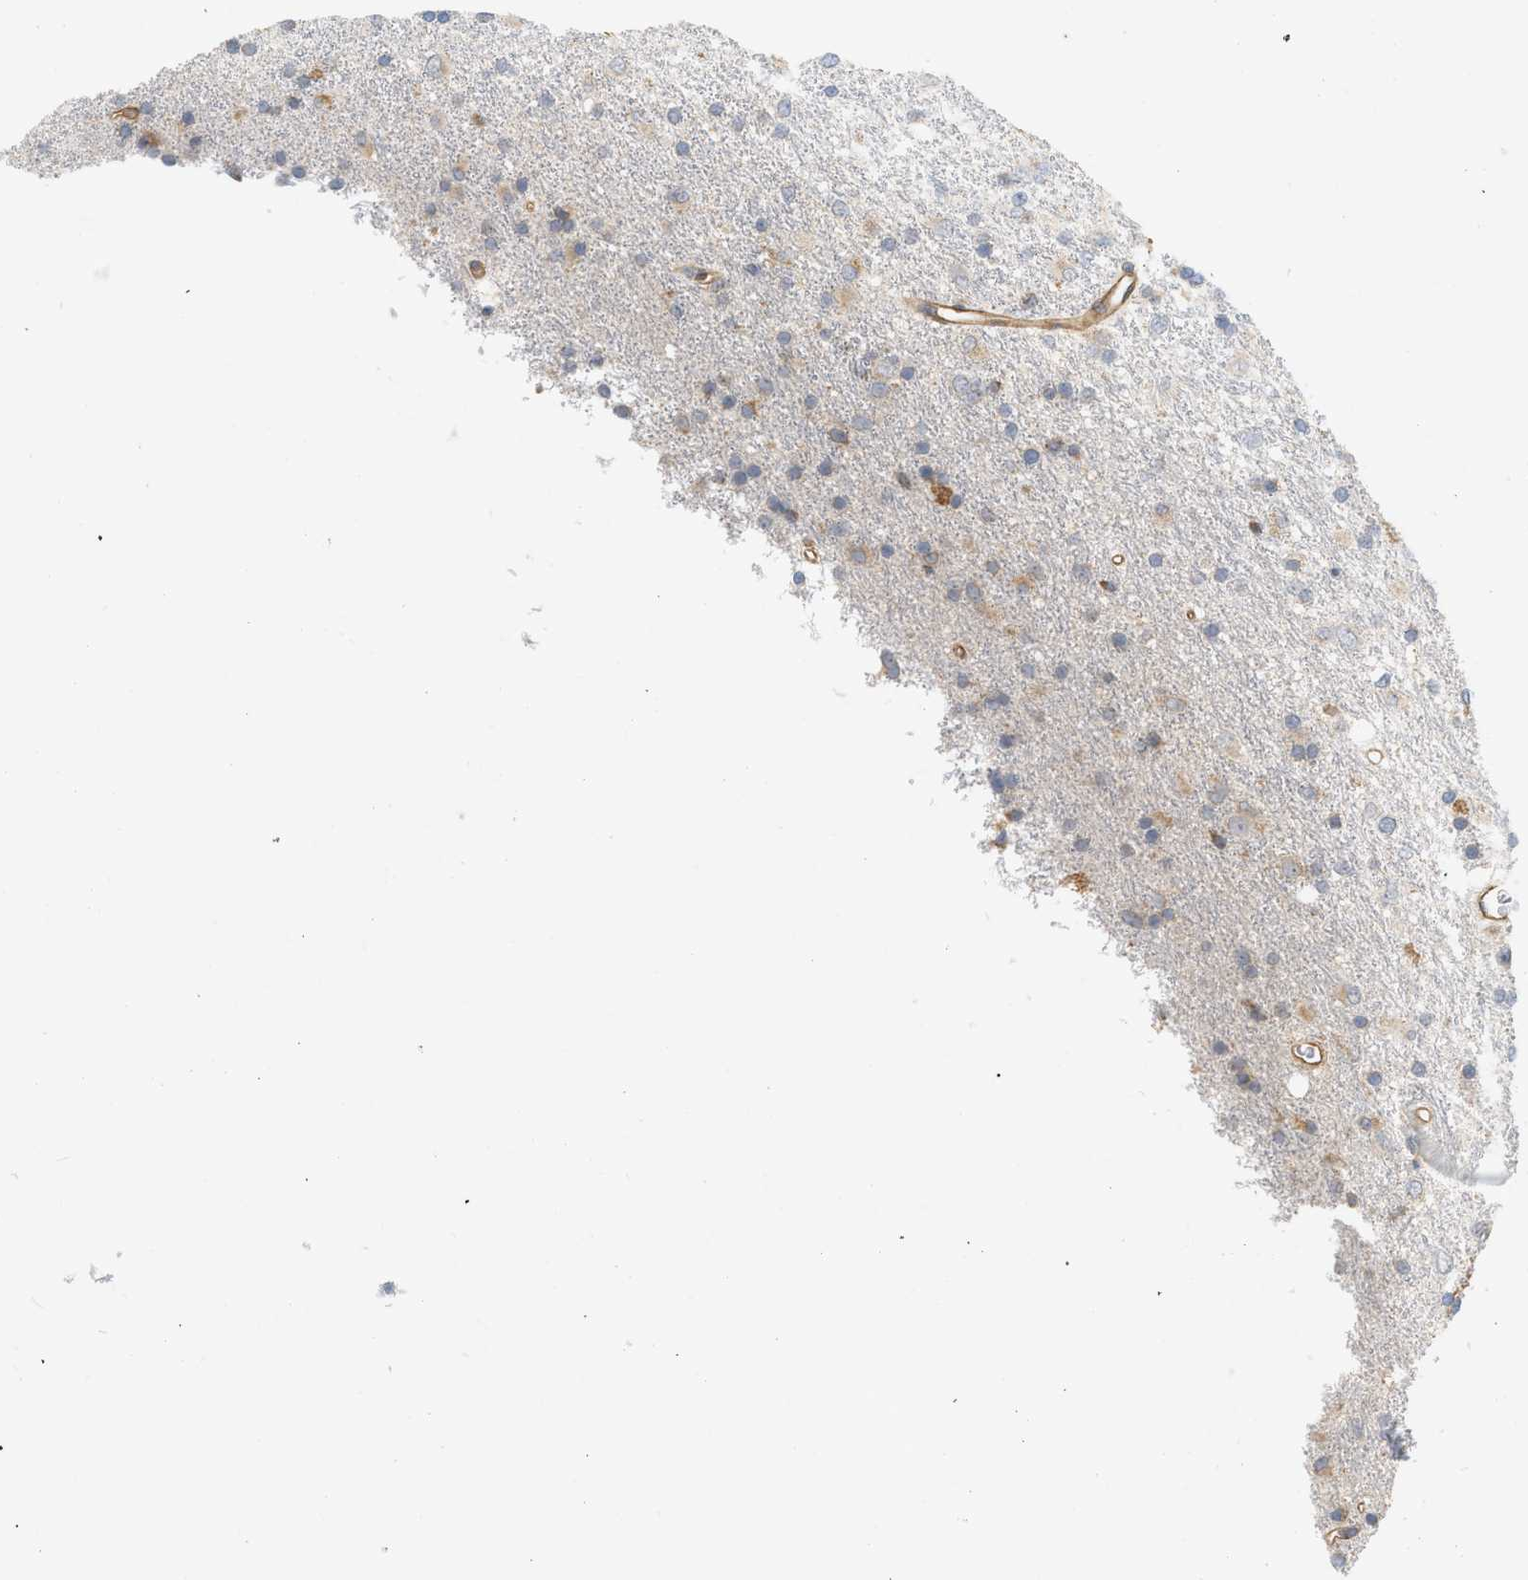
{"staining": {"intensity": "weak", "quantity": "25%-75%", "location": "cytoplasmic/membranous"}, "tissue": "glioma", "cell_type": "Tumor cells", "image_type": "cancer", "snomed": [{"axis": "morphology", "description": "Glioma, malignant, Low grade"}, {"axis": "topography", "description": "Brain"}], "caption": "An image of malignant glioma (low-grade) stained for a protein displays weak cytoplasmic/membranous brown staining in tumor cells.", "gene": "SVOP", "patient": {"sex": "male", "age": 77}}